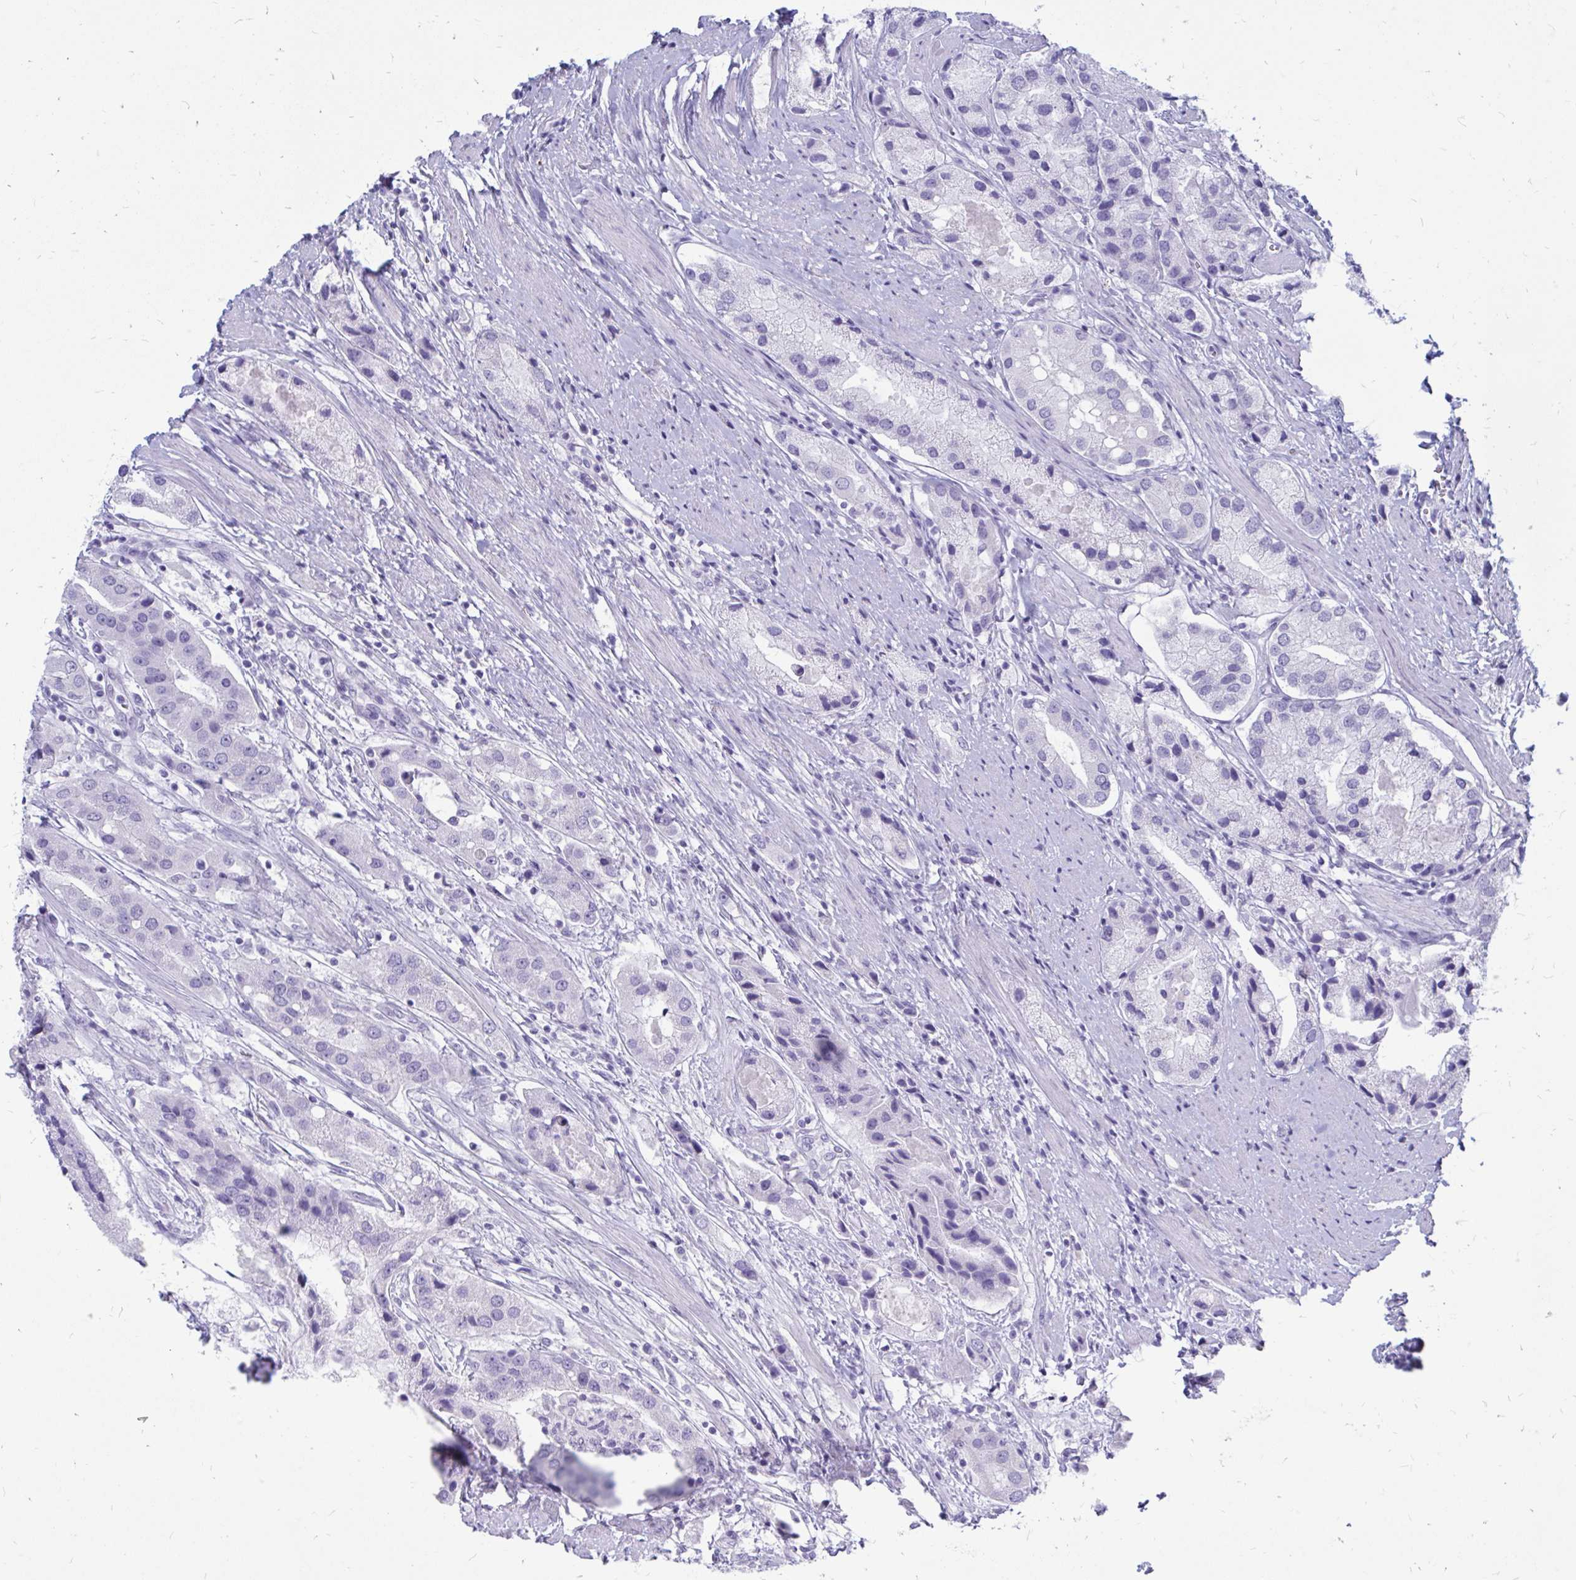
{"staining": {"intensity": "negative", "quantity": "none", "location": "none"}, "tissue": "prostate cancer", "cell_type": "Tumor cells", "image_type": "cancer", "snomed": [{"axis": "morphology", "description": "Adenocarcinoma, Low grade"}, {"axis": "topography", "description": "Prostate"}], "caption": "Photomicrograph shows no significant protein expression in tumor cells of prostate low-grade adenocarcinoma.", "gene": "IGSF5", "patient": {"sex": "male", "age": 69}}